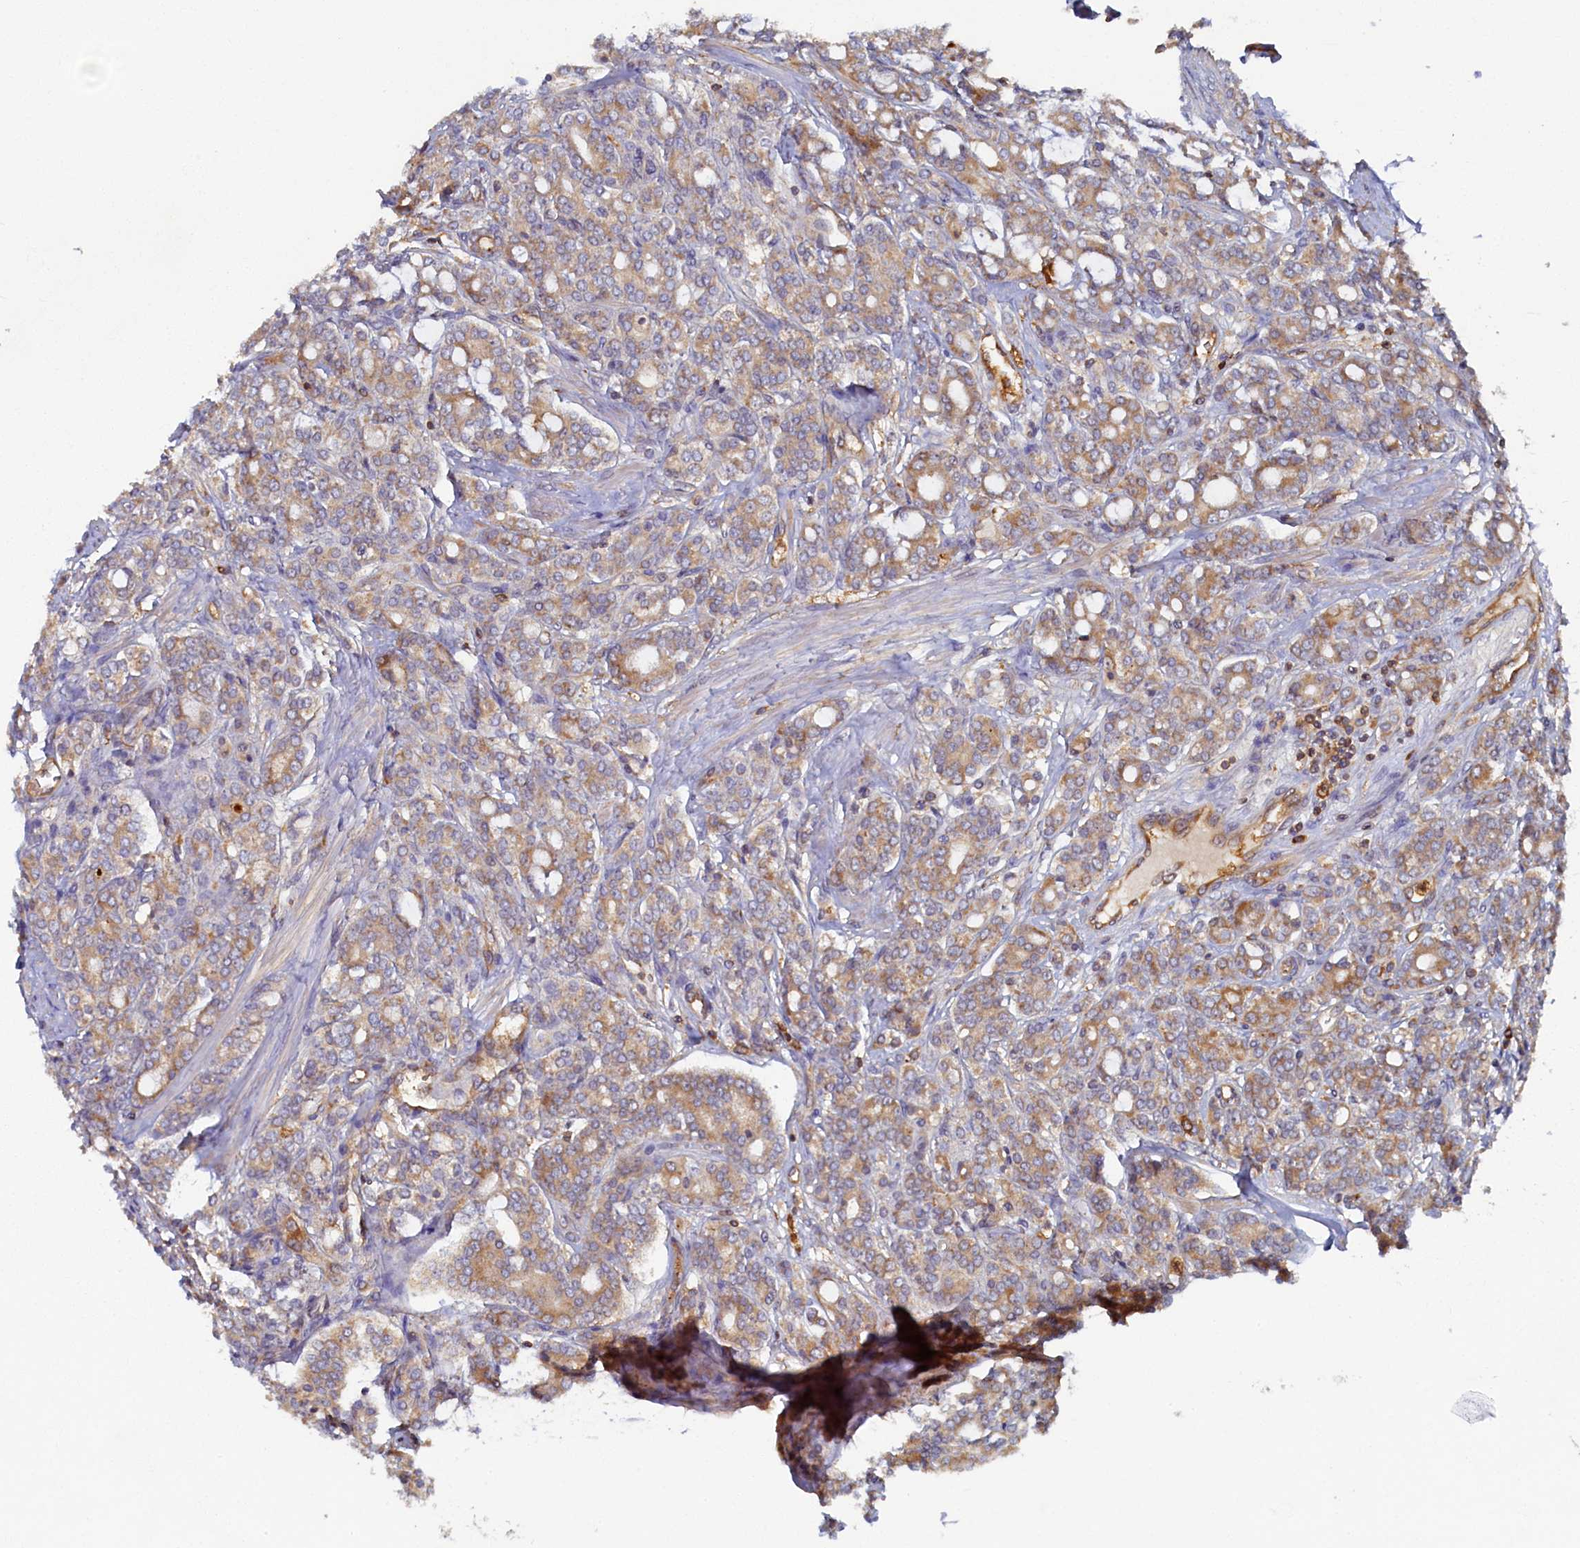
{"staining": {"intensity": "moderate", "quantity": ">75%", "location": "cytoplasmic/membranous"}, "tissue": "prostate cancer", "cell_type": "Tumor cells", "image_type": "cancer", "snomed": [{"axis": "morphology", "description": "Adenocarcinoma, High grade"}, {"axis": "topography", "description": "Prostate"}], "caption": "Prostate cancer stained with a brown dye displays moderate cytoplasmic/membranous positive expression in about >75% of tumor cells.", "gene": "TIMM8B", "patient": {"sex": "male", "age": 62}}